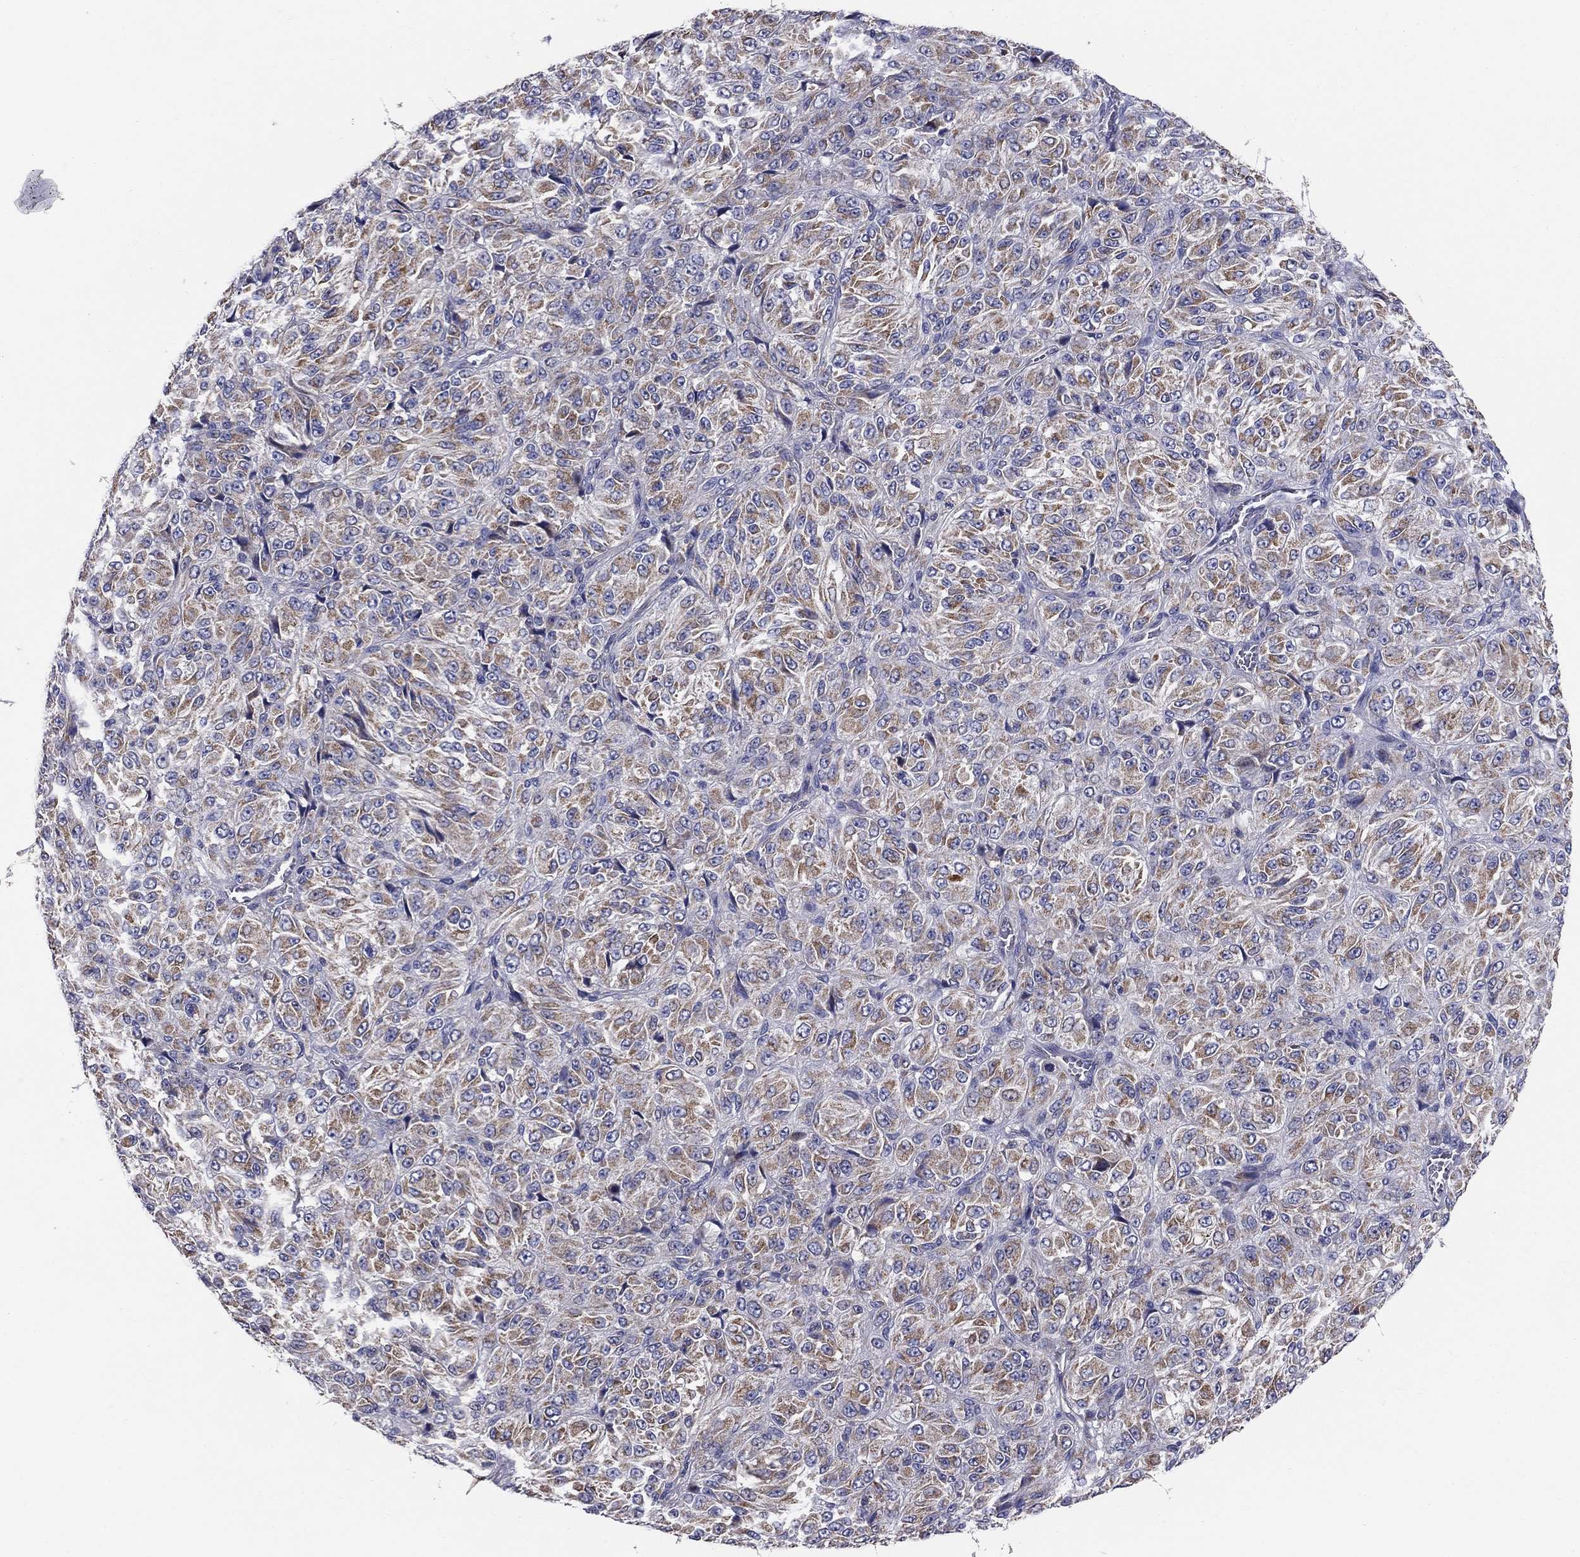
{"staining": {"intensity": "moderate", "quantity": ">75%", "location": "cytoplasmic/membranous"}, "tissue": "melanoma", "cell_type": "Tumor cells", "image_type": "cancer", "snomed": [{"axis": "morphology", "description": "Malignant melanoma, Metastatic site"}, {"axis": "topography", "description": "Brain"}], "caption": "Malignant melanoma (metastatic site) was stained to show a protein in brown. There is medium levels of moderate cytoplasmic/membranous staining in about >75% of tumor cells.", "gene": "EMP2", "patient": {"sex": "female", "age": 56}}